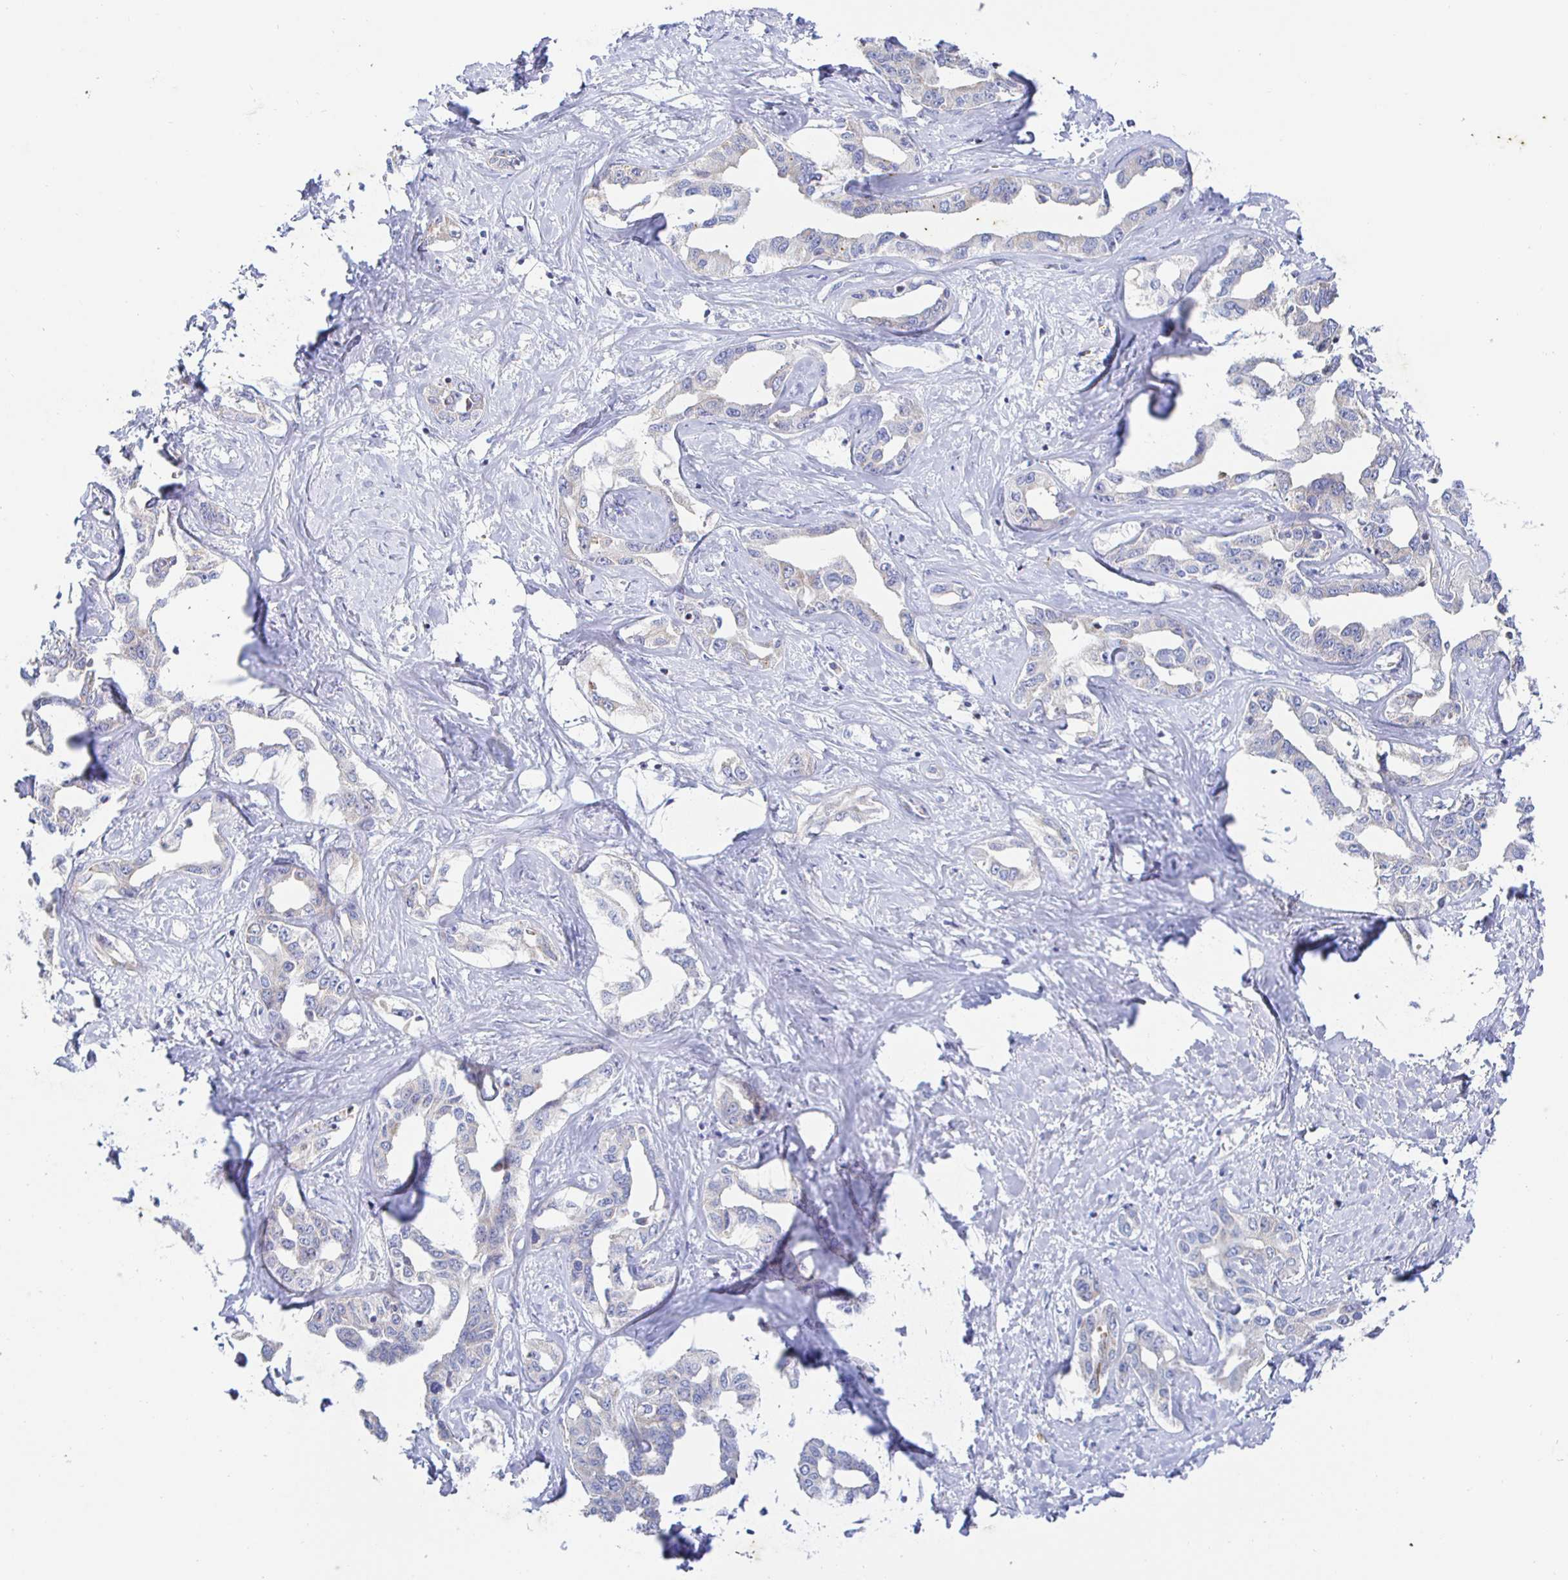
{"staining": {"intensity": "negative", "quantity": "none", "location": "none"}, "tissue": "liver cancer", "cell_type": "Tumor cells", "image_type": "cancer", "snomed": [{"axis": "morphology", "description": "Cholangiocarcinoma"}, {"axis": "topography", "description": "Liver"}], "caption": "Tumor cells are negative for protein expression in human liver cholangiocarcinoma. (DAB IHC visualized using brightfield microscopy, high magnification).", "gene": "SYNGR4", "patient": {"sex": "male", "age": 59}}